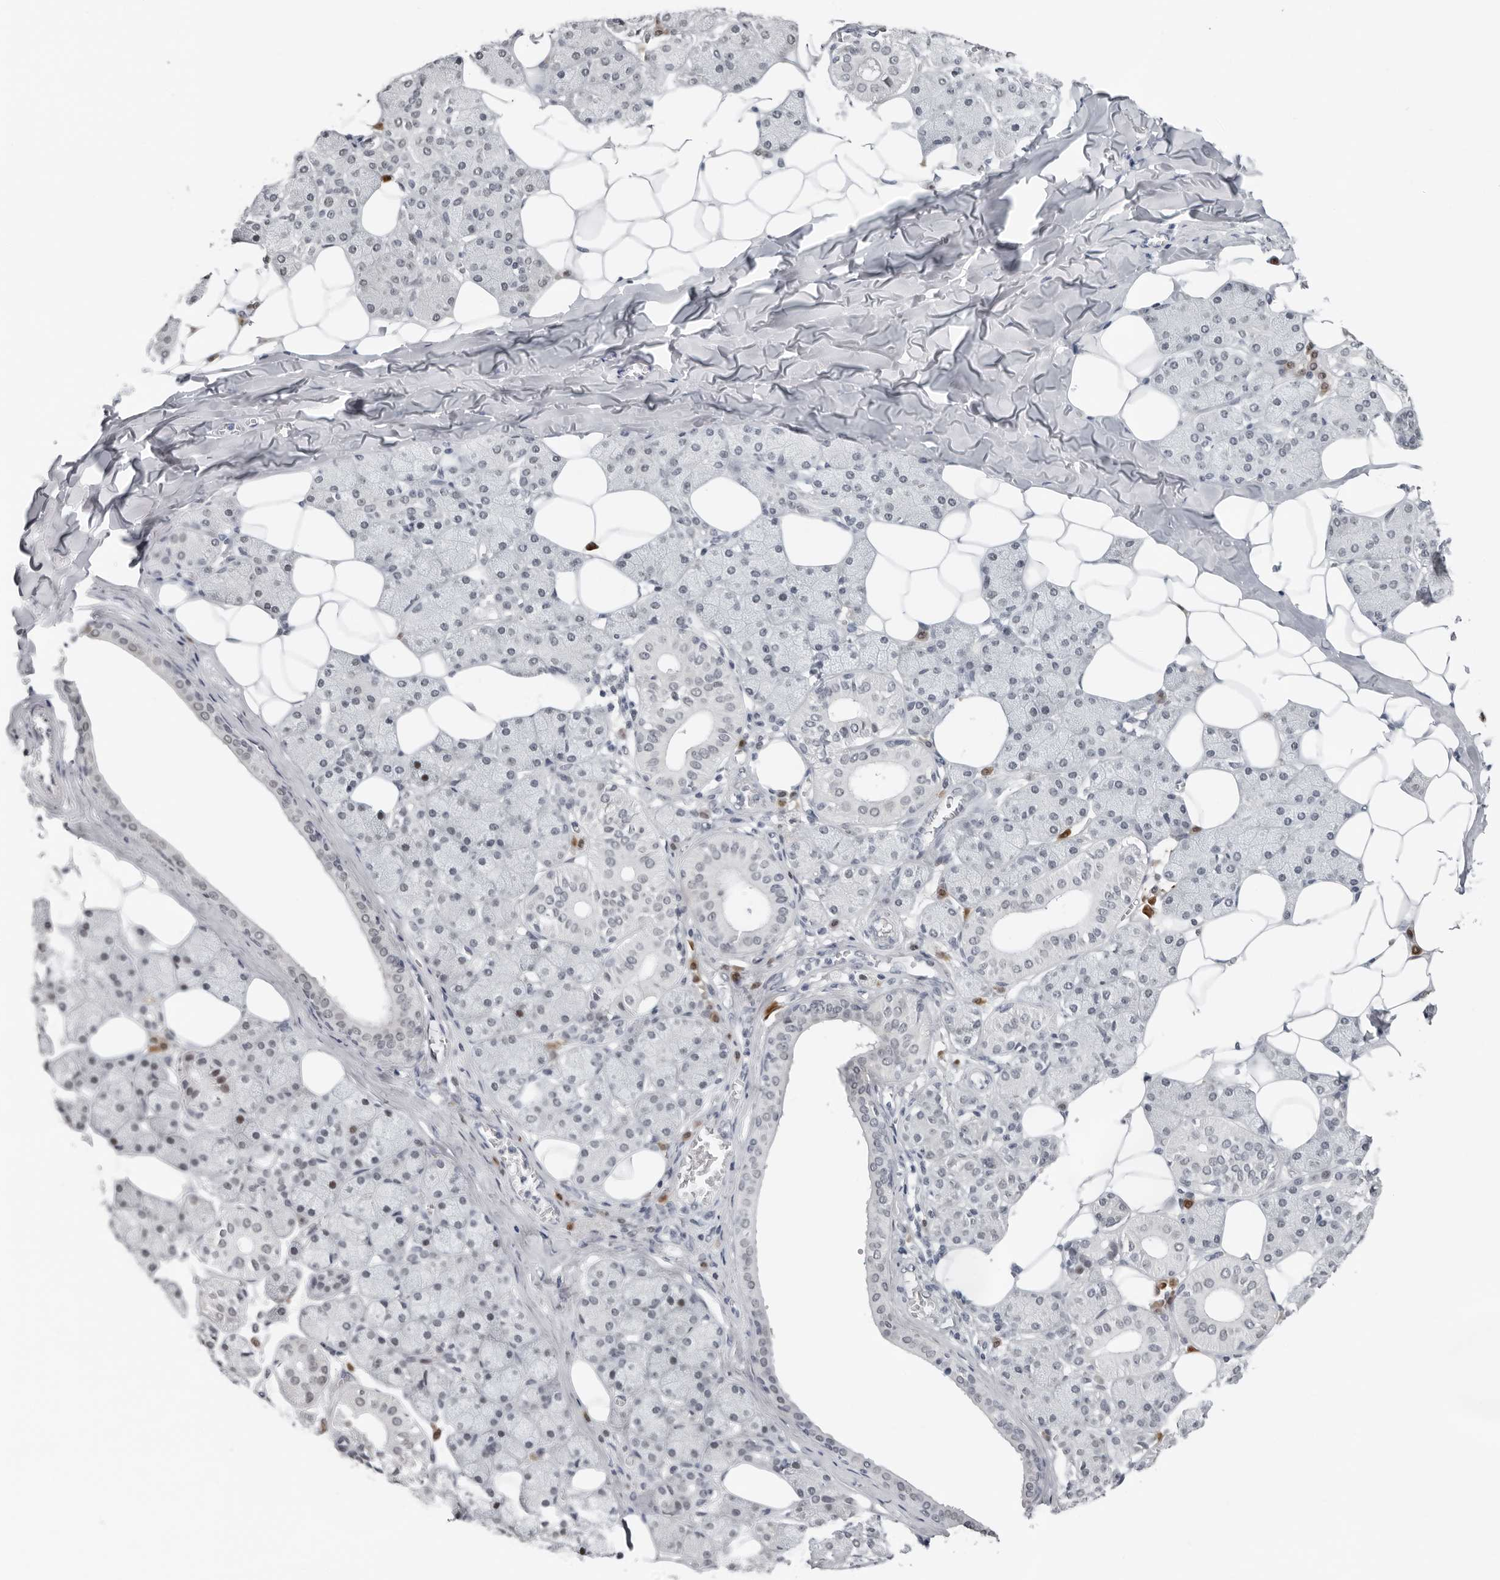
{"staining": {"intensity": "negative", "quantity": "none", "location": "none"}, "tissue": "salivary gland", "cell_type": "Glandular cells", "image_type": "normal", "snomed": [{"axis": "morphology", "description": "Normal tissue, NOS"}, {"axis": "topography", "description": "Salivary gland"}], "caption": "Human salivary gland stained for a protein using IHC exhibits no positivity in glandular cells.", "gene": "PPP1R42", "patient": {"sex": "female", "age": 33}}